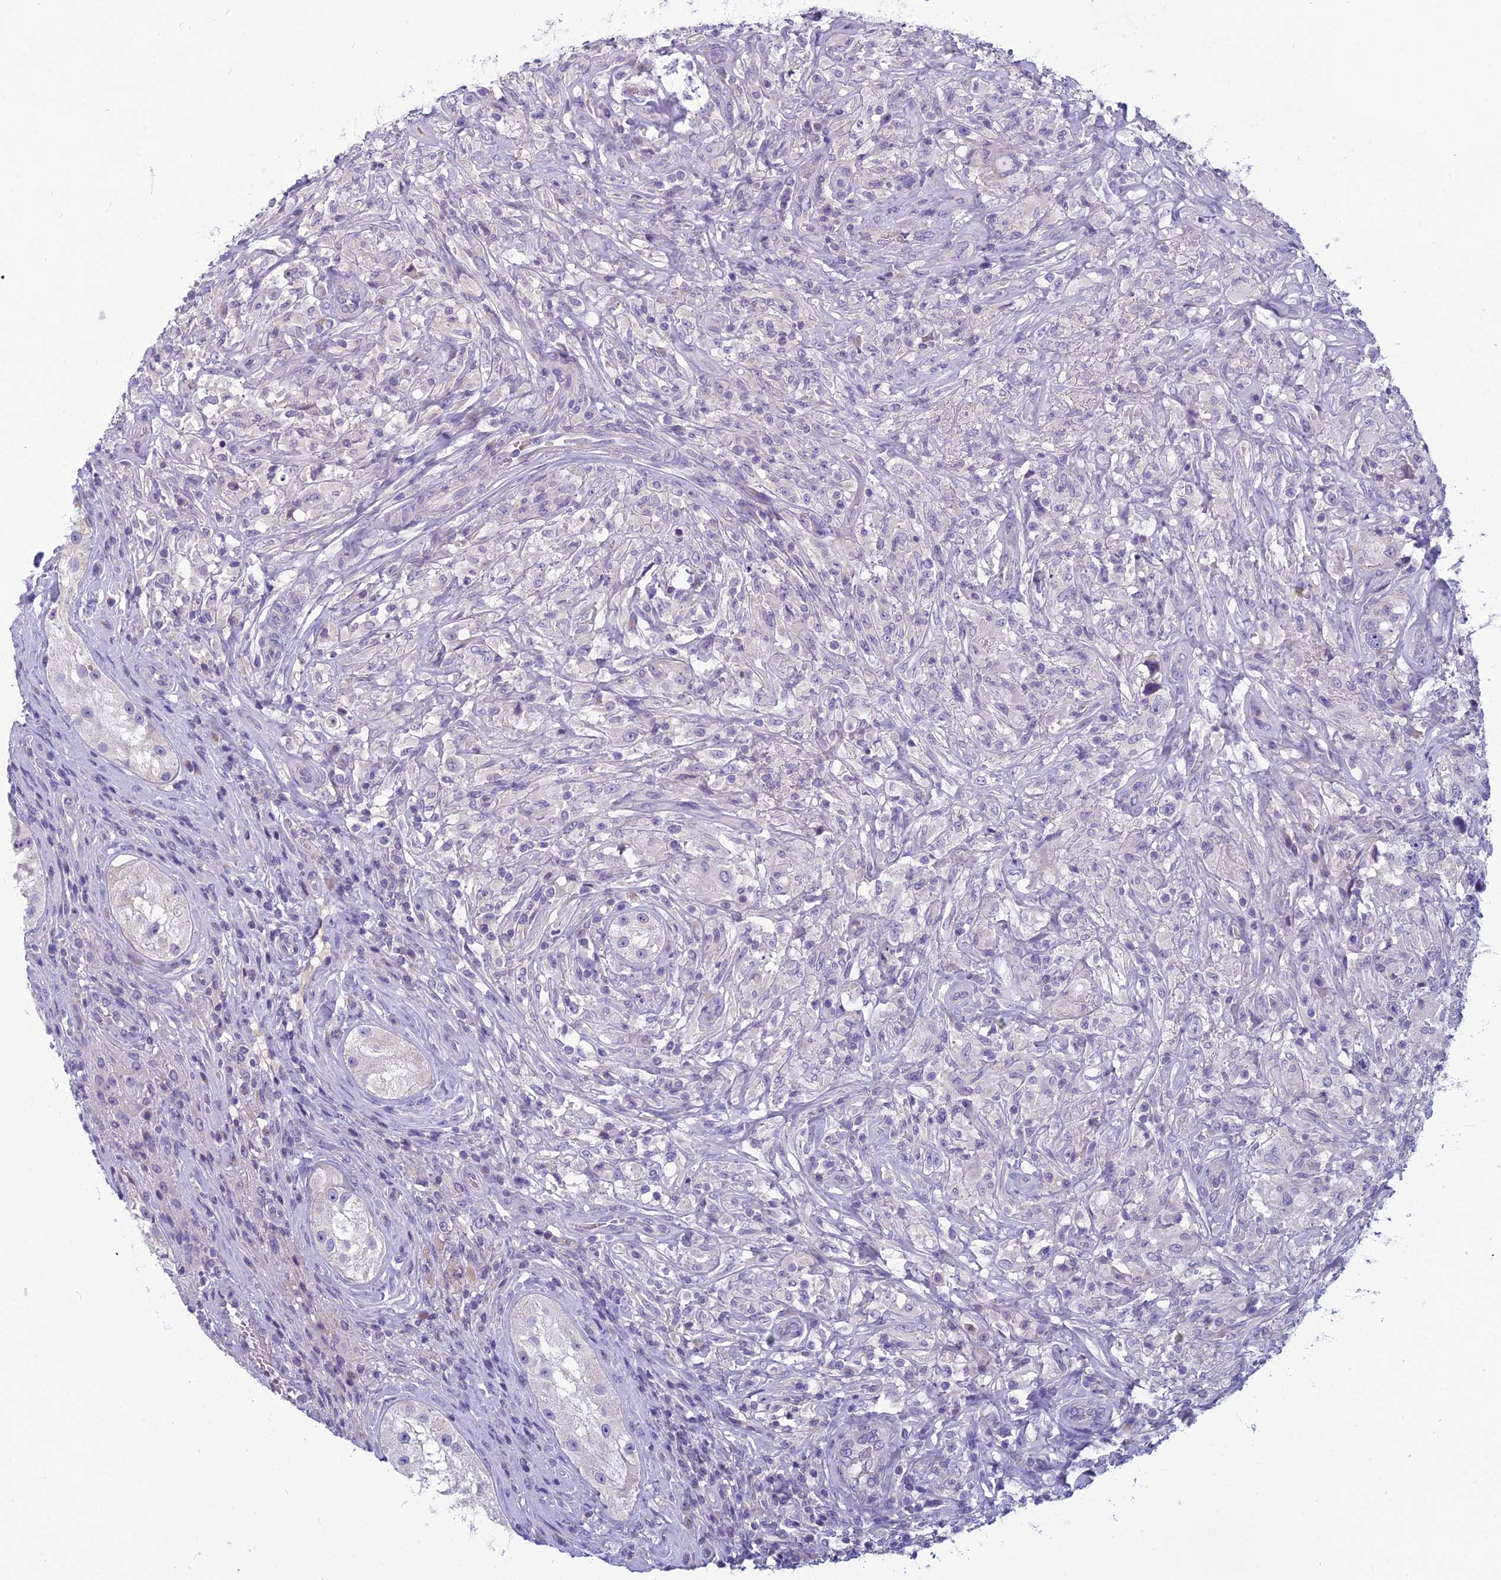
{"staining": {"intensity": "negative", "quantity": "none", "location": "none"}, "tissue": "testis cancer", "cell_type": "Tumor cells", "image_type": "cancer", "snomed": [{"axis": "morphology", "description": "Seminoma, NOS"}, {"axis": "topography", "description": "Testis"}], "caption": "There is no significant positivity in tumor cells of testis cancer (seminoma).", "gene": "RBM41", "patient": {"sex": "male", "age": 49}}